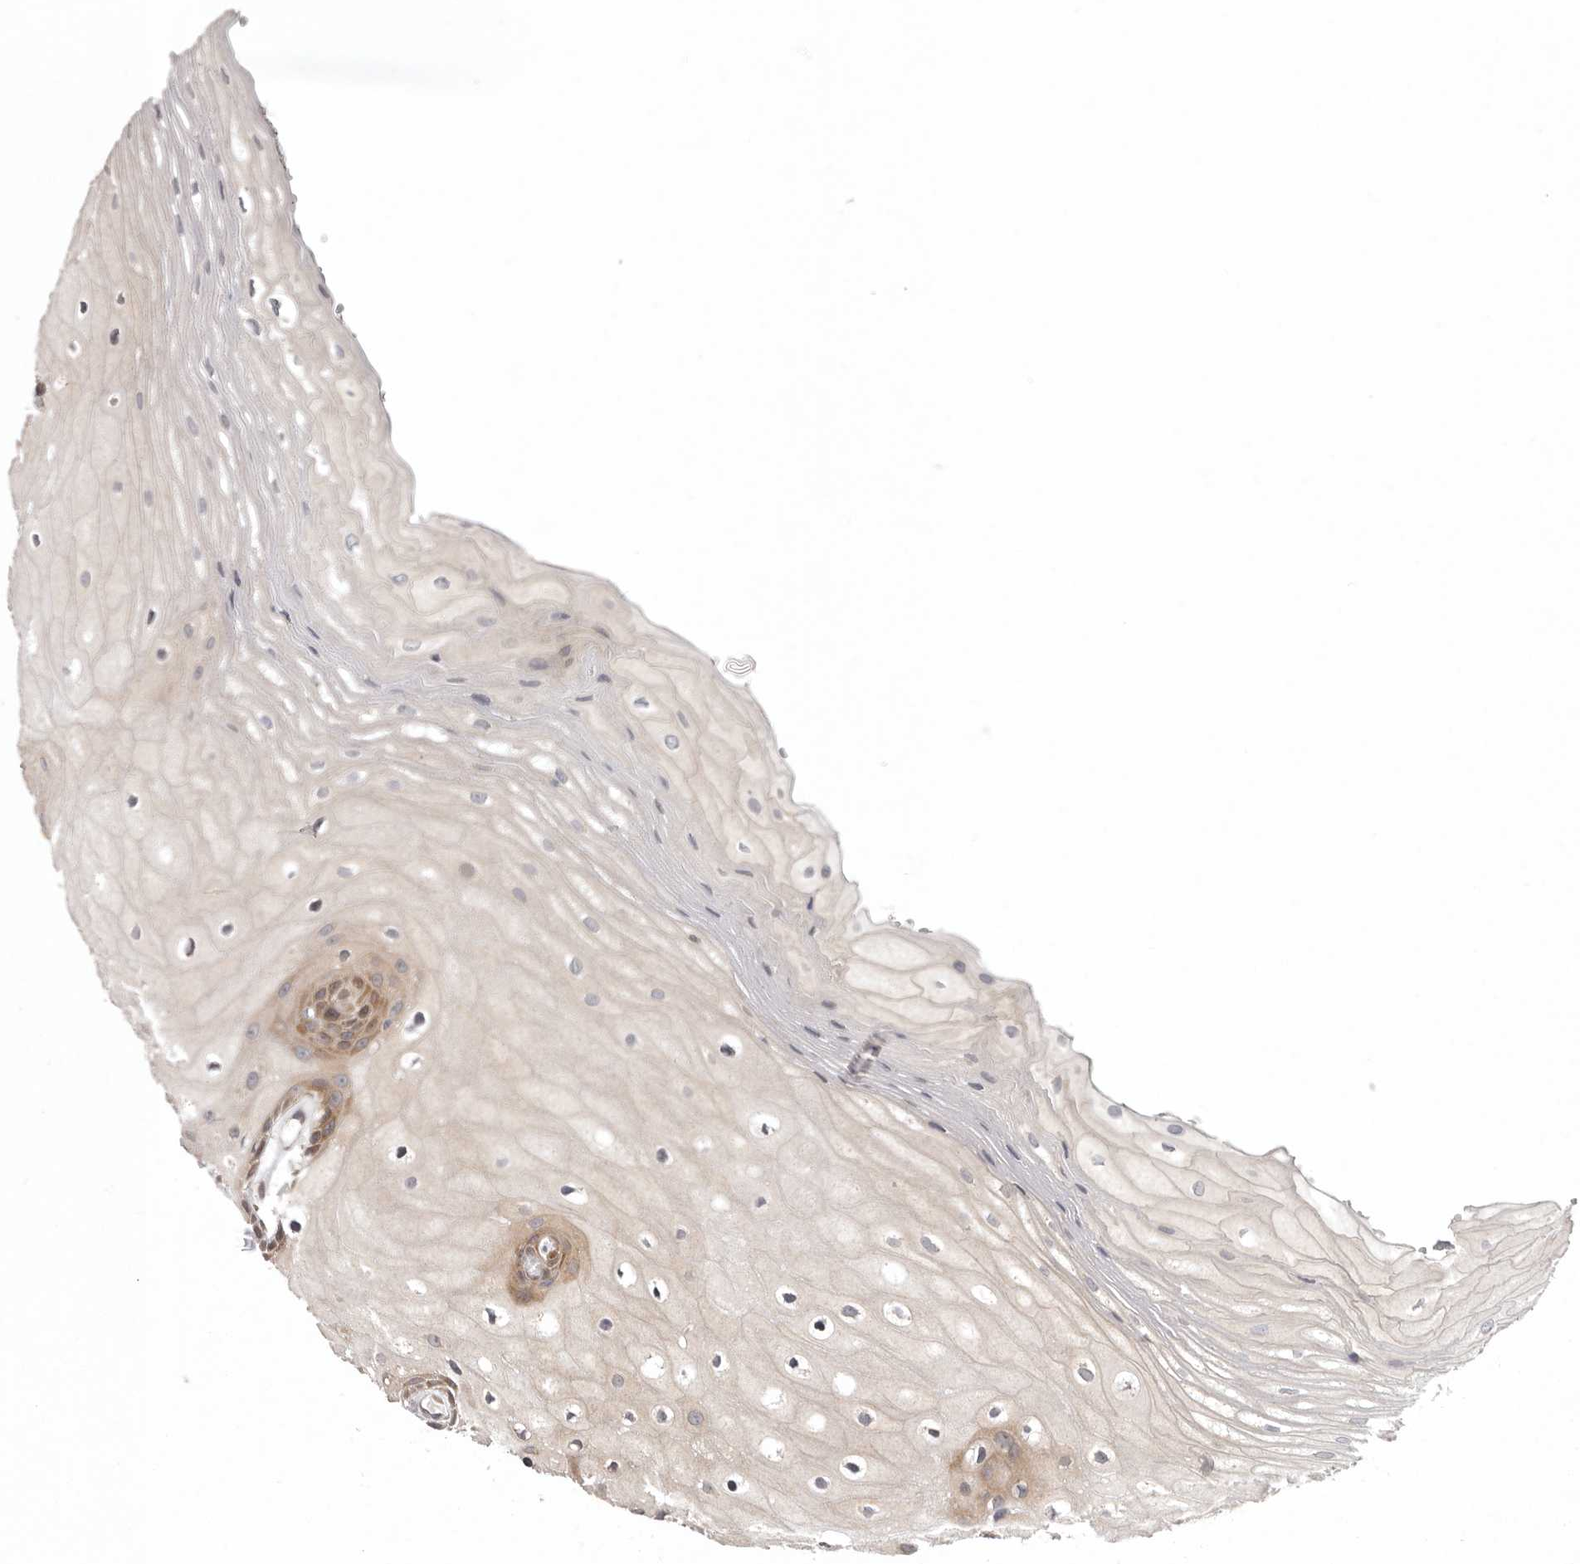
{"staining": {"intensity": "moderate", "quantity": "25%-75%", "location": "cytoplasmic/membranous"}, "tissue": "oral mucosa", "cell_type": "Squamous epithelial cells", "image_type": "normal", "snomed": [{"axis": "morphology", "description": "Normal tissue, NOS"}, {"axis": "topography", "description": "Oral tissue"}], "caption": "Unremarkable oral mucosa shows moderate cytoplasmic/membranous positivity in about 25%-75% of squamous epithelial cells.", "gene": "RALGPS2", "patient": {"sex": "male", "age": 52}}